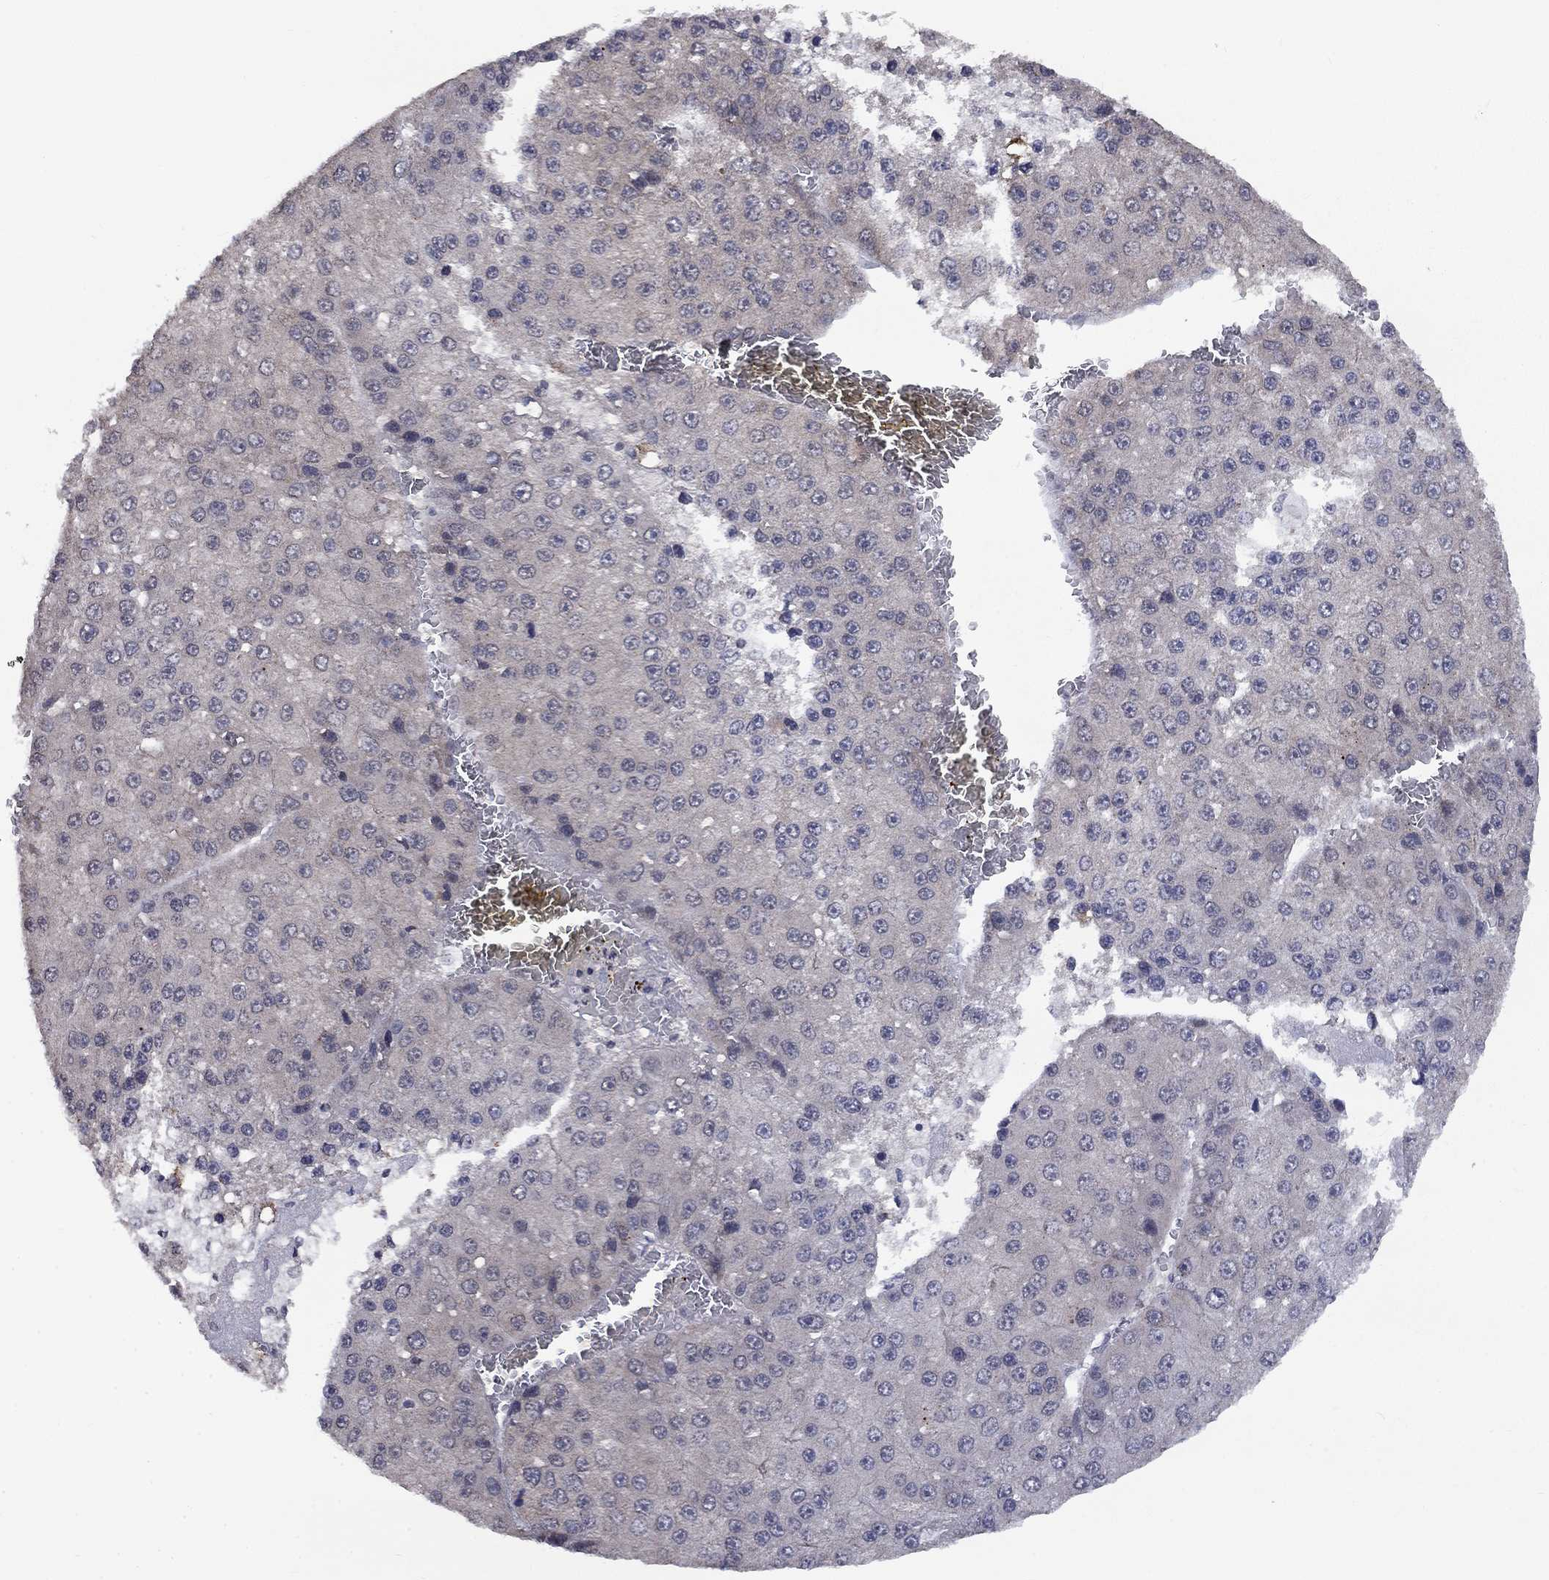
{"staining": {"intensity": "negative", "quantity": "none", "location": "none"}, "tissue": "liver cancer", "cell_type": "Tumor cells", "image_type": "cancer", "snomed": [{"axis": "morphology", "description": "Carcinoma, Hepatocellular, NOS"}, {"axis": "topography", "description": "Liver"}], "caption": "This is a histopathology image of immunohistochemistry staining of liver cancer (hepatocellular carcinoma), which shows no staining in tumor cells. The staining was performed using DAB to visualize the protein expression in brown, while the nuclei were stained in blue with hematoxylin (Magnification: 20x).", "gene": "SPATA33", "patient": {"sex": "female", "age": 73}}